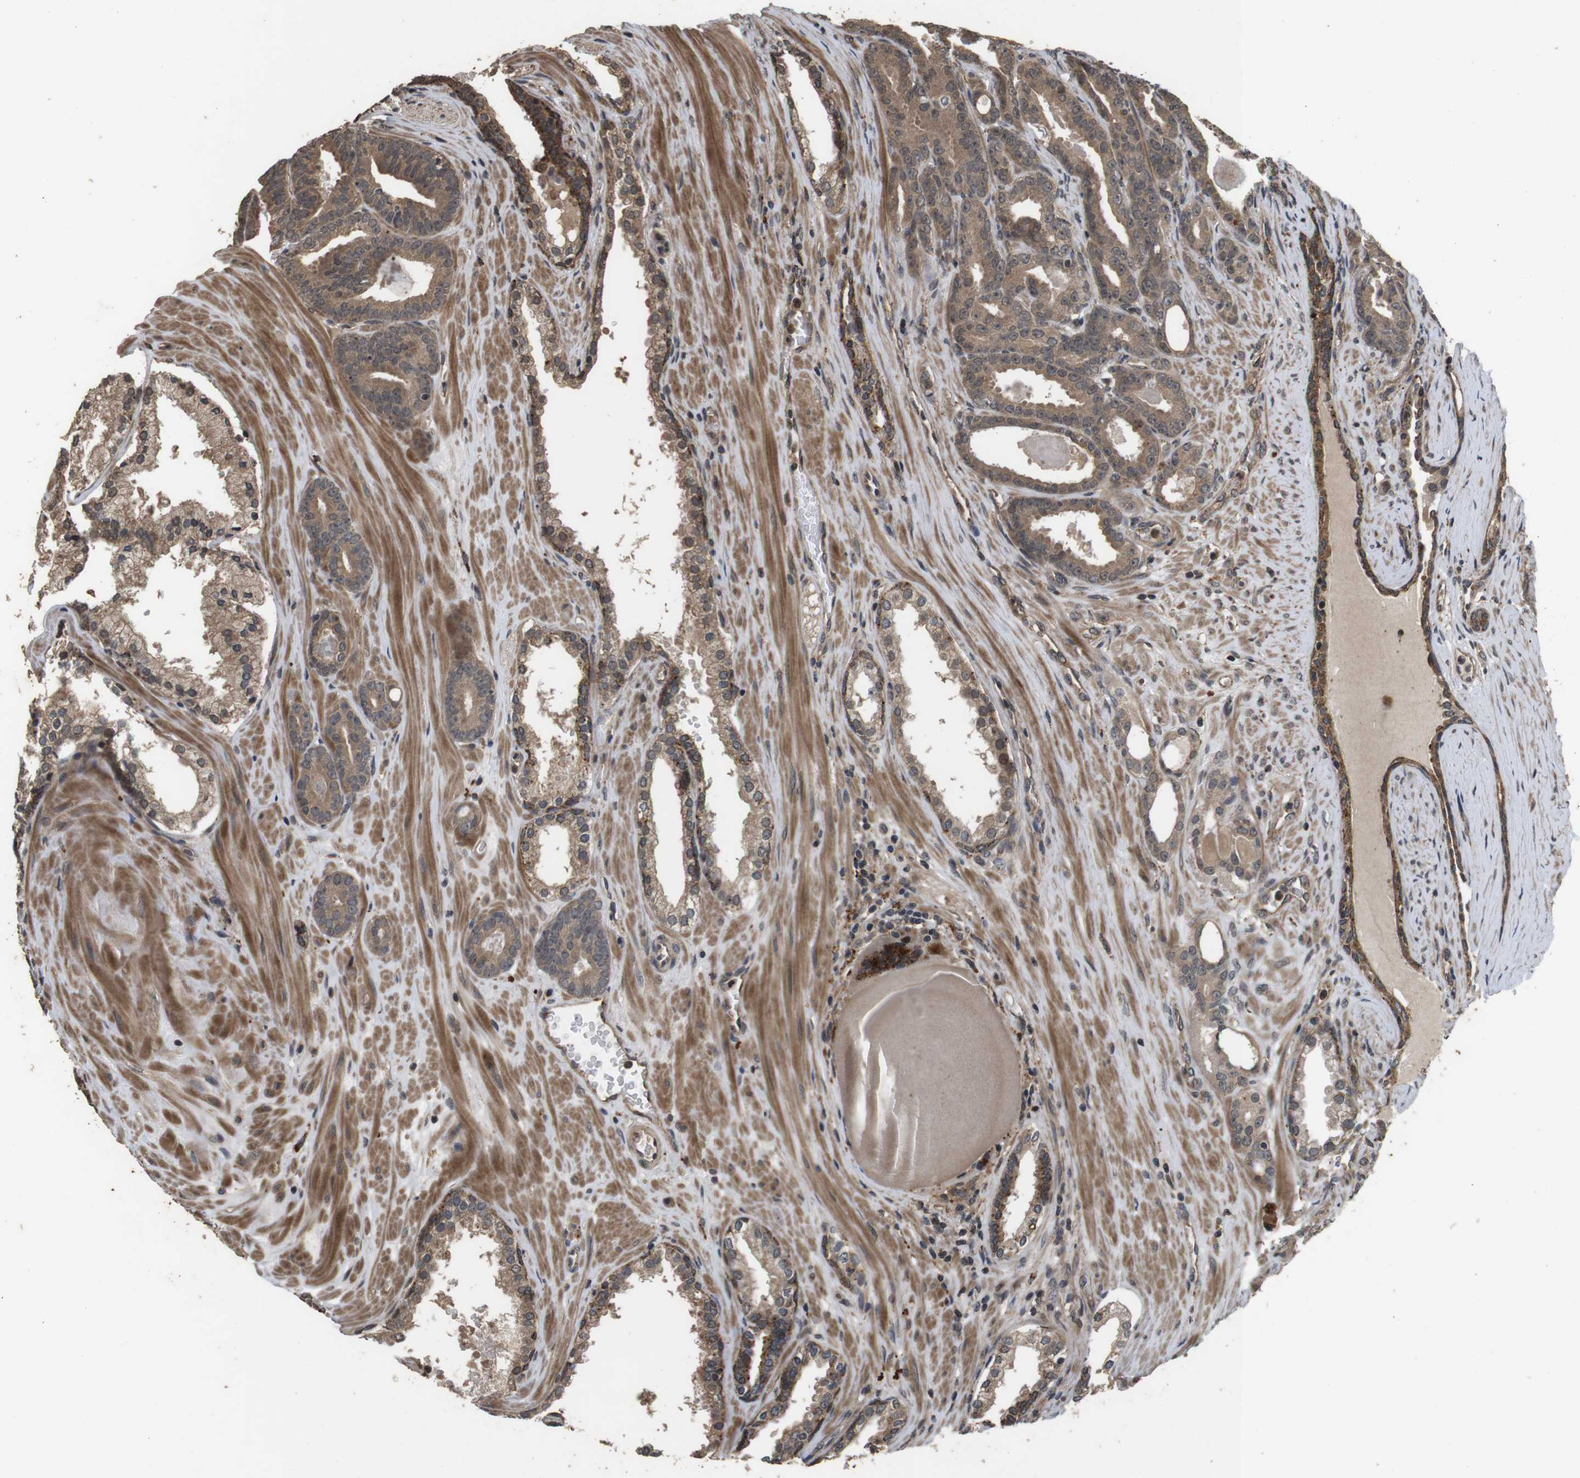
{"staining": {"intensity": "moderate", "quantity": ">75%", "location": "cytoplasmic/membranous"}, "tissue": "prostate cancer", "cell_type": "Tumor cells", "image_type": "cancer", "snomed": [{"axis": "morphology", "description": "Adenocarcinoma, High grade"}, {"axis": "topography", "description": "Prostate"}], "caption": "DAB immunohistochemical staining of human high-grade adenocarcinoma (prostate) exhibits moderate cytoplasmic/membranous protein positivity in about >75% of tumor cells. The staining was performed using DAB (3,3'-diaminobenzidine) to visualize the protein expression in brown, while the nuclei were stained in blue with hematoxylin (Magnification: 20x).", "gene": "FZD10", "patient": {"sex": "male", "age": 60}}